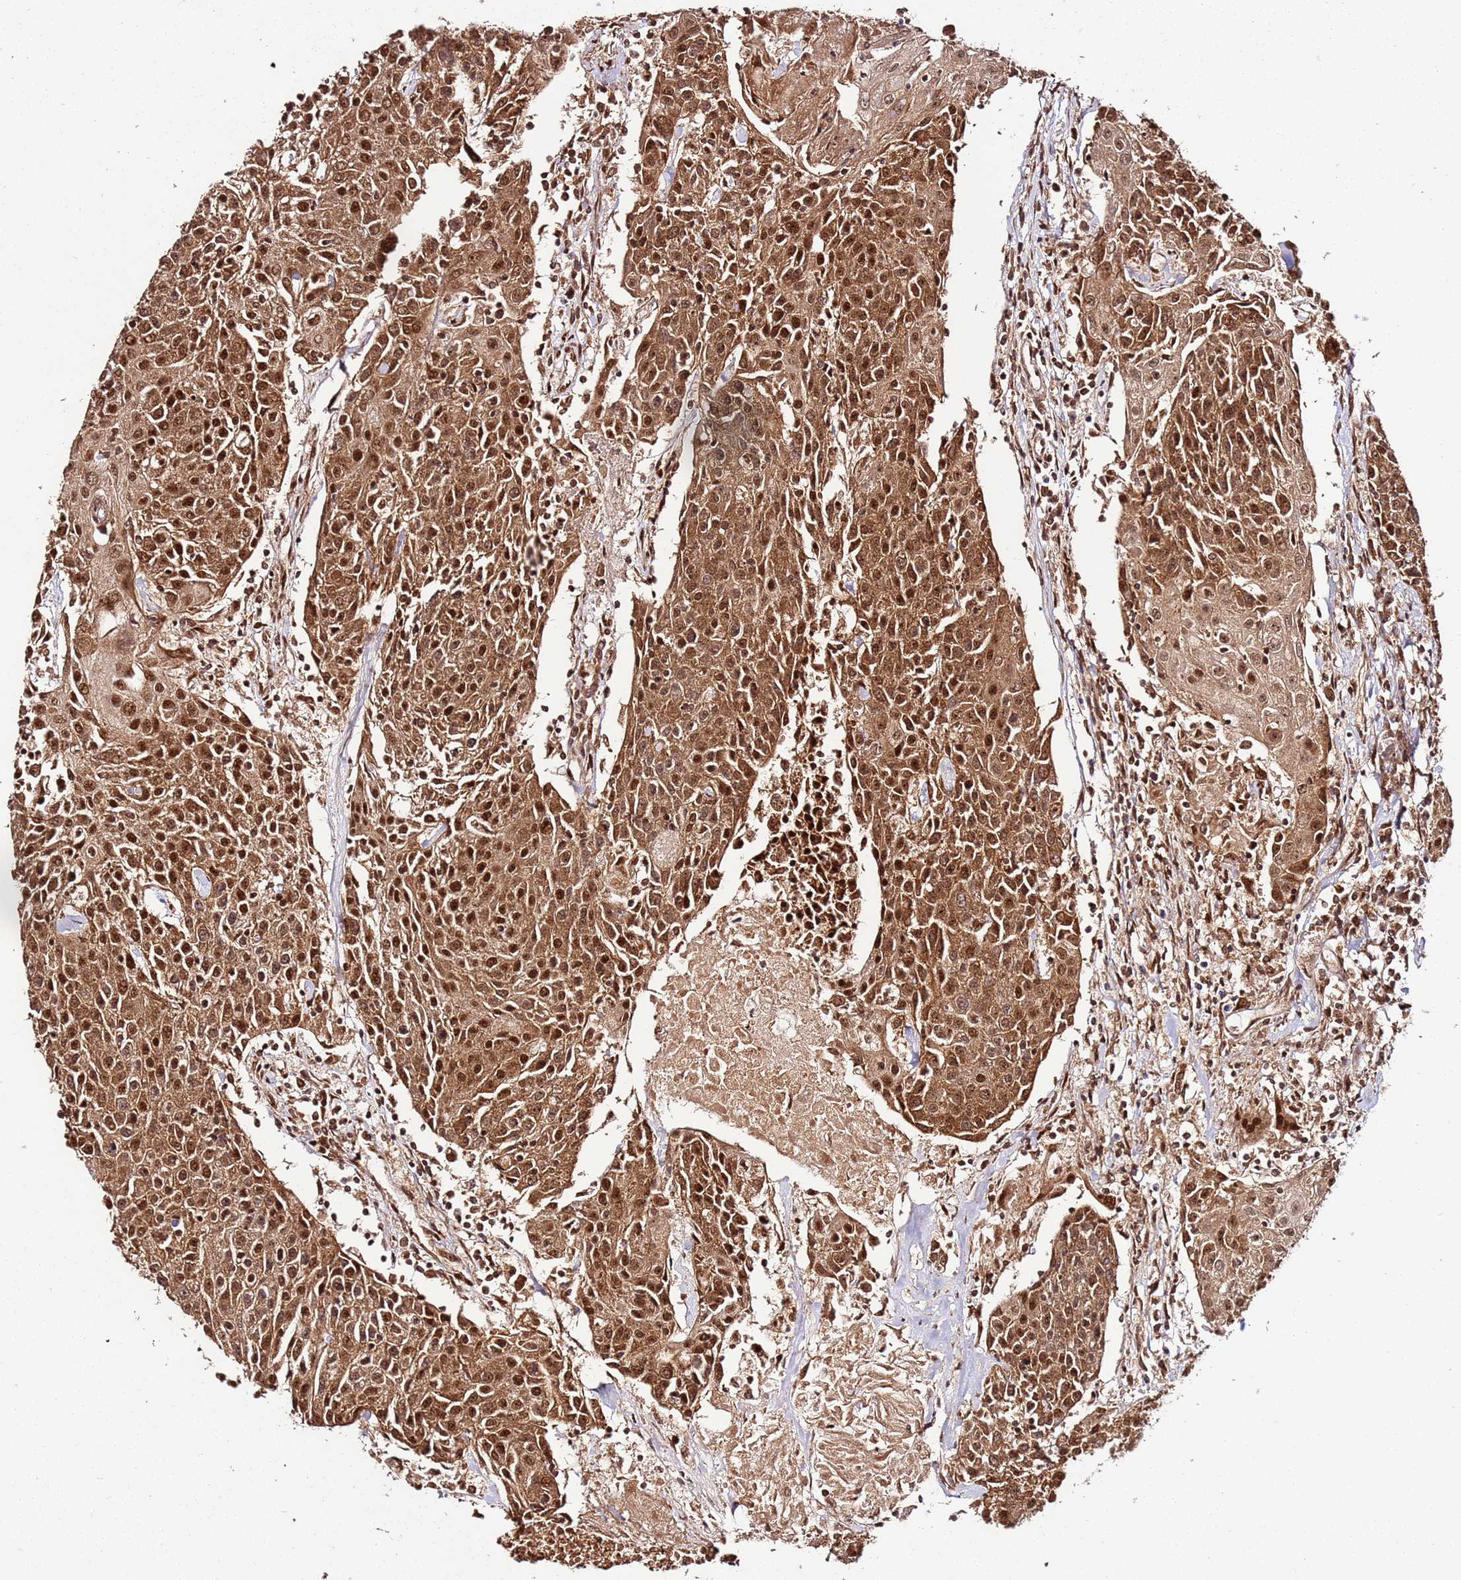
{"staining": {"intensity": "strong", "quantity": ">75%", "location": "cytoplasmic/membranous,nuclear"}, "tissue": "urothelial cancer", "cell_type": "Tumor cells", "image_type": "cancer", "snomed": [{"axis": "morphology", "description": "Urothelial carcinoma, High grade"}, {"axis": "topography", "description": "Urinary bladder"}], "caption": "Brown immunohistochemical staining in urothelial cancer displays strong cytoplasmic/membranous and nuclear expression in approximately >75% of tumor cells.", "gene": "XRN2", "patient": {"sex": "female", "age": 85}}